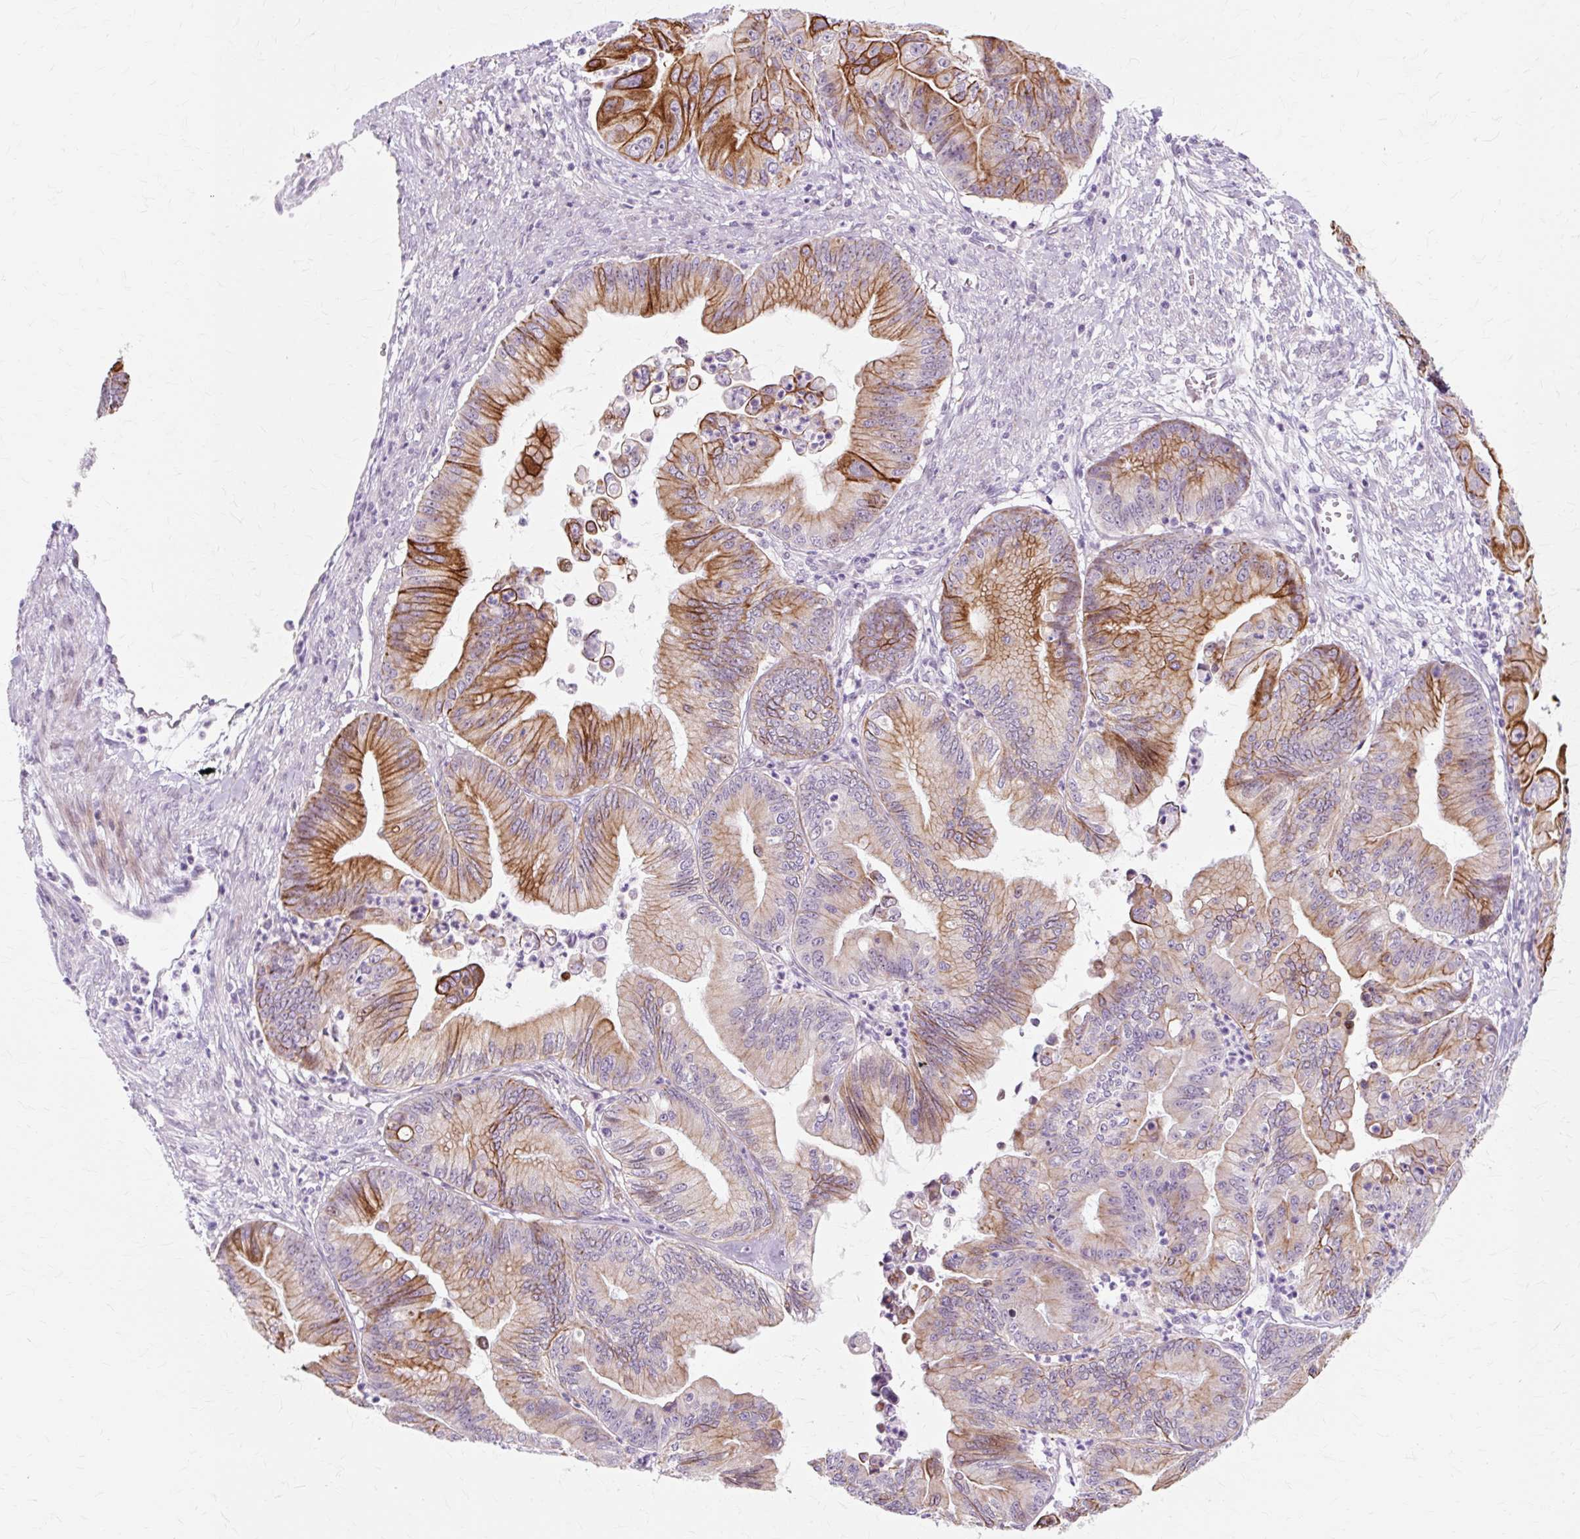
{"staining": {"intensity": "strong", "quantity": "25%-75%", "location": "cytoplasmic/membranous"}, "tissue": "ovarian cancer", "cell_type": "Tumor cells", "image_type": "cancer", "snomed": [{"axis": "morphology", "description": "Cystadenocarcinoma, mucinous, NOS"}, {"axis": "topography", "description": "Ovary"}], "caption": "Ovarian mucinous cystadenocarcinoma was stained to show a protein in brown. There is high levels of strong cytoplasmic/membranous staining in approximately 25%-75% of tumor cells.", "gene": "IRX2", "patient": {"sex": "female", "age": 71}}